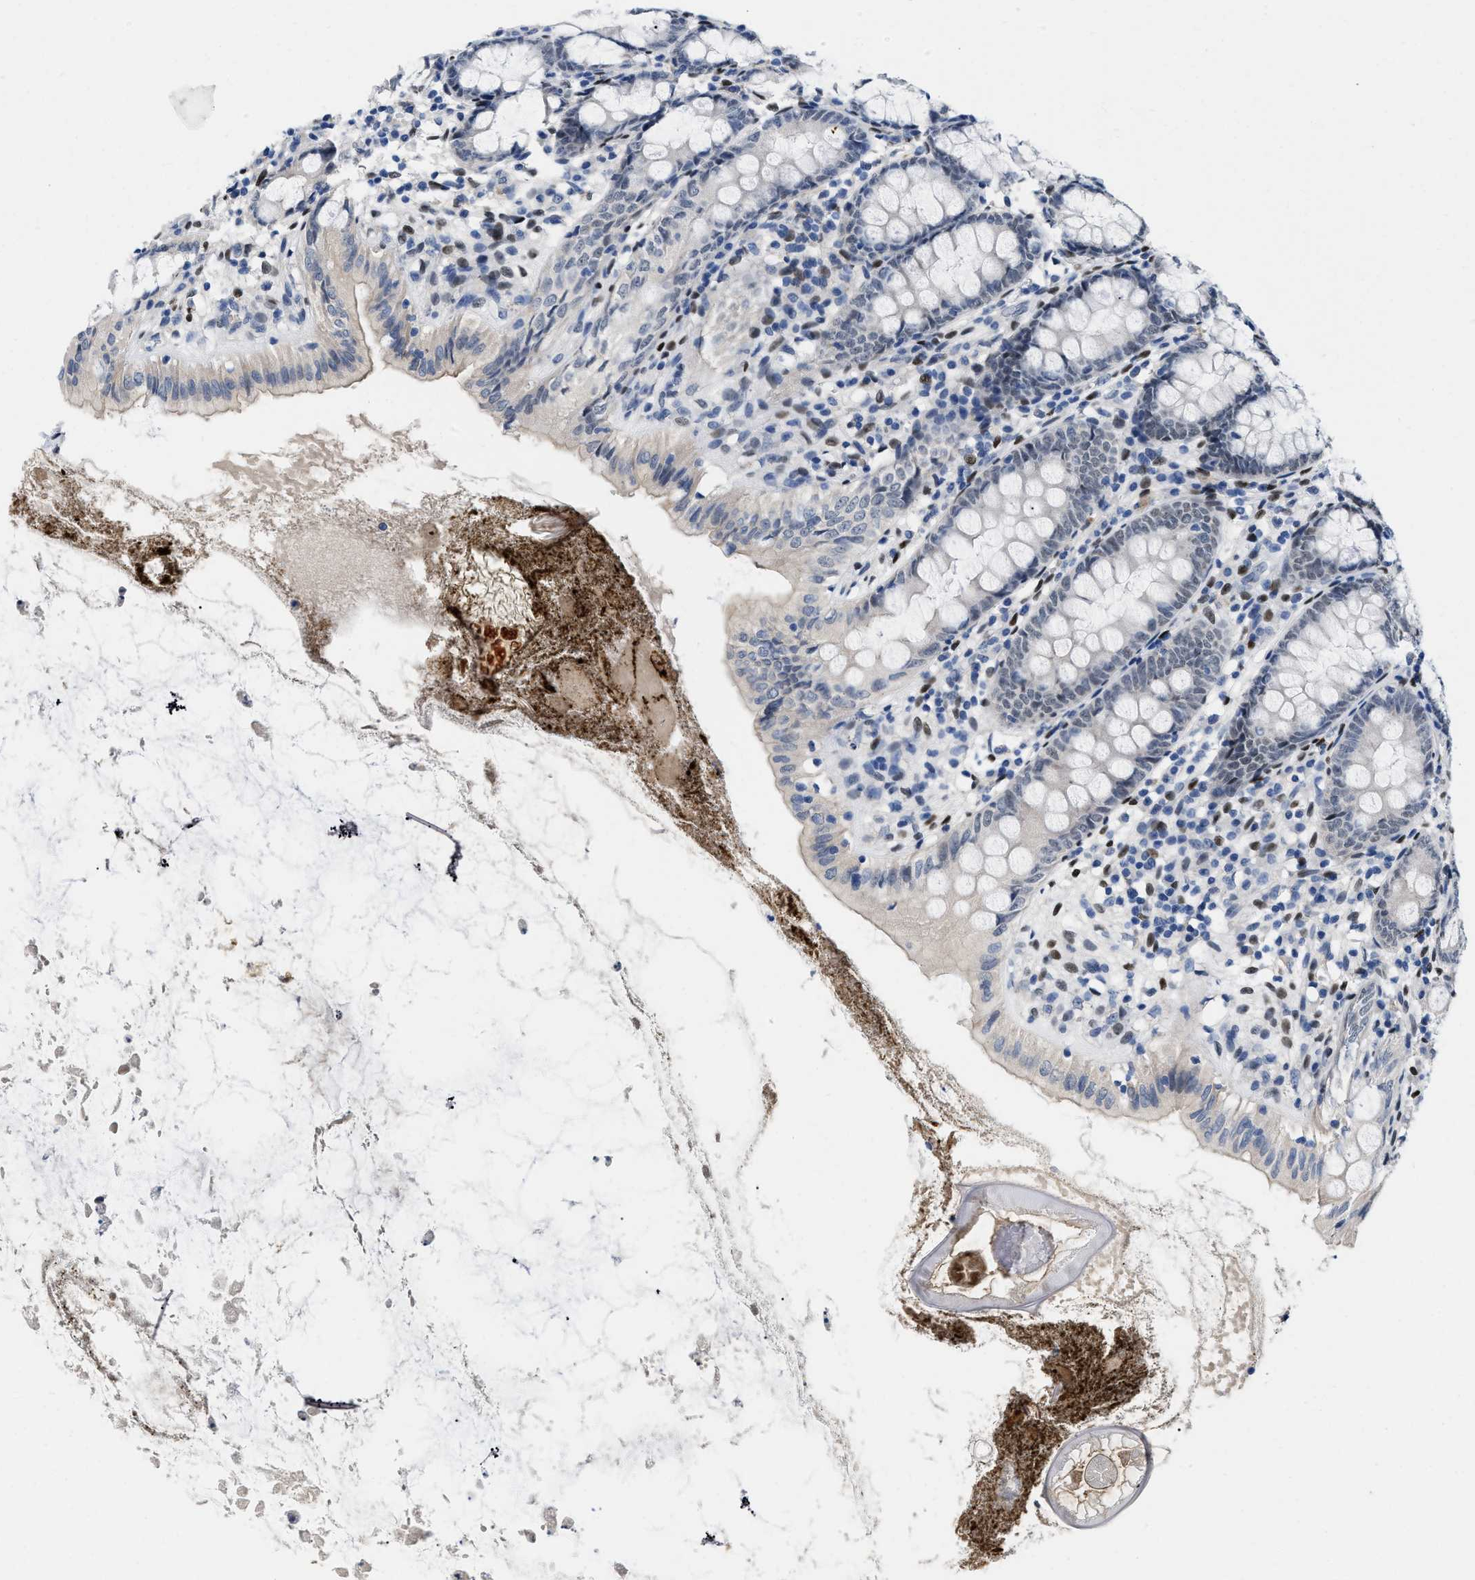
{"staining": {"intensity": "moderate", "quantity": "<25%", "location": "cytoplasmic/membranous"}, "tissue": "appendix", "cell_type": "Glandular cells", "image_type": "normal", "snomed": [{"axis": "morphology", "description": "Normal tissue, NOS"}, {"axis": "topography", "description": "Appendix"}], "caption": "Appendix stained with DAB (3,3'-diaminobenzidine) immunohistochemistry (IHC) reveals low levels of moderate cytoplasmic/membranous positivity in approximately <25% of glandular cells.", "gene": "NFIX", "patient": {"sex": "female", "age": 77}}